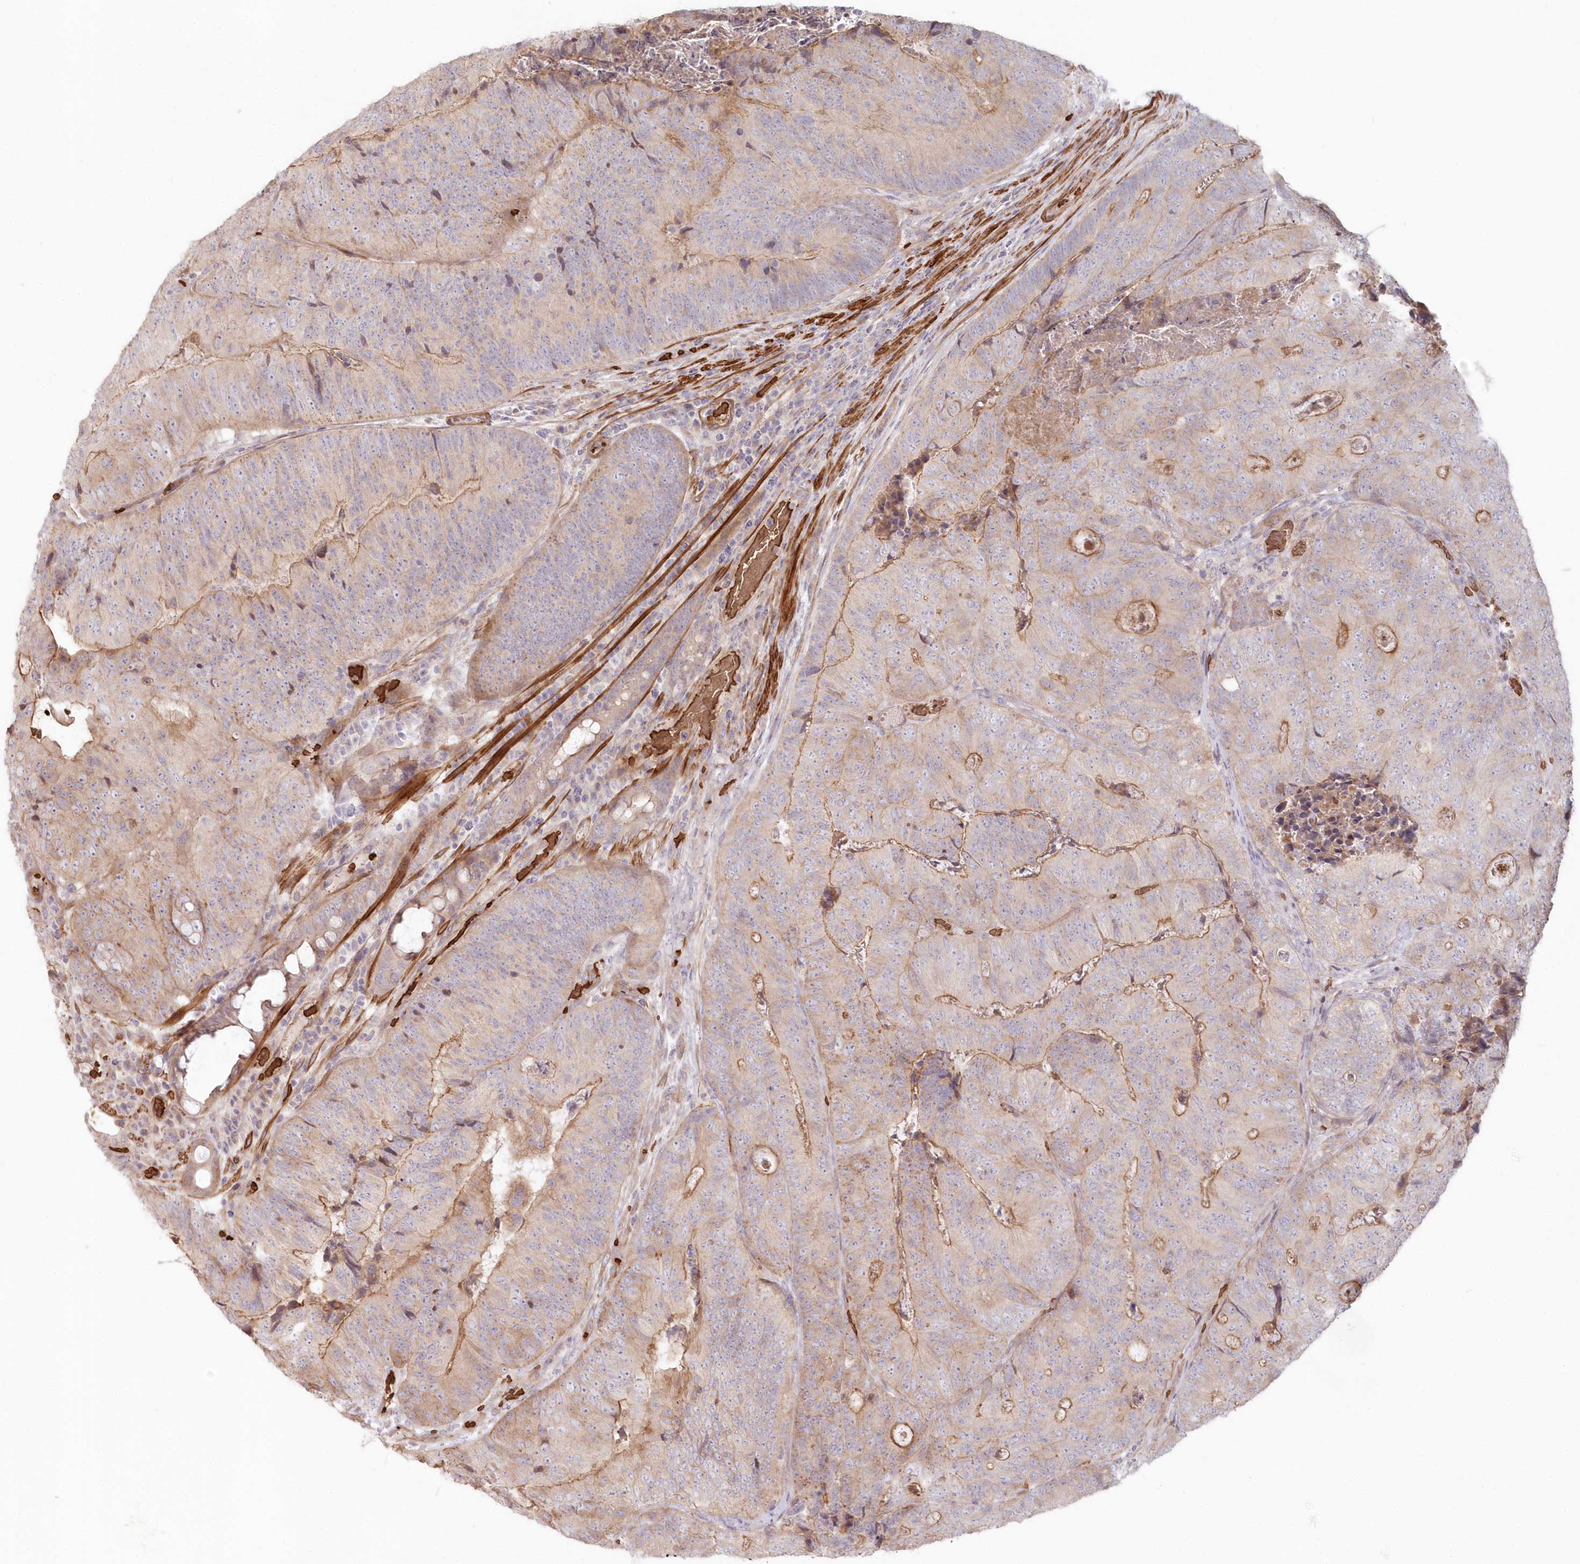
{"staining": {"intensity": "moderate", "quantity": "<25%", "location": "cytoplasmic/membranous"}, "tissue": "colorectal cancer", "cell_type": "Tumor cells", "image_type": "cancer", "snomed": [{"axis": "morphology", "description": "Adenocarcinoma, NOS"}, {"axis": "topography", "description": "Colon"}], "caption": "Moderate cytoplasmic/membranous positivity for a protein is present in approximately <25% of tumor cells of colorectal cancer using immunohistochemistry (IHC).", "gene": "SERINC1", "patient": {"sex": "female", "age": 67}}